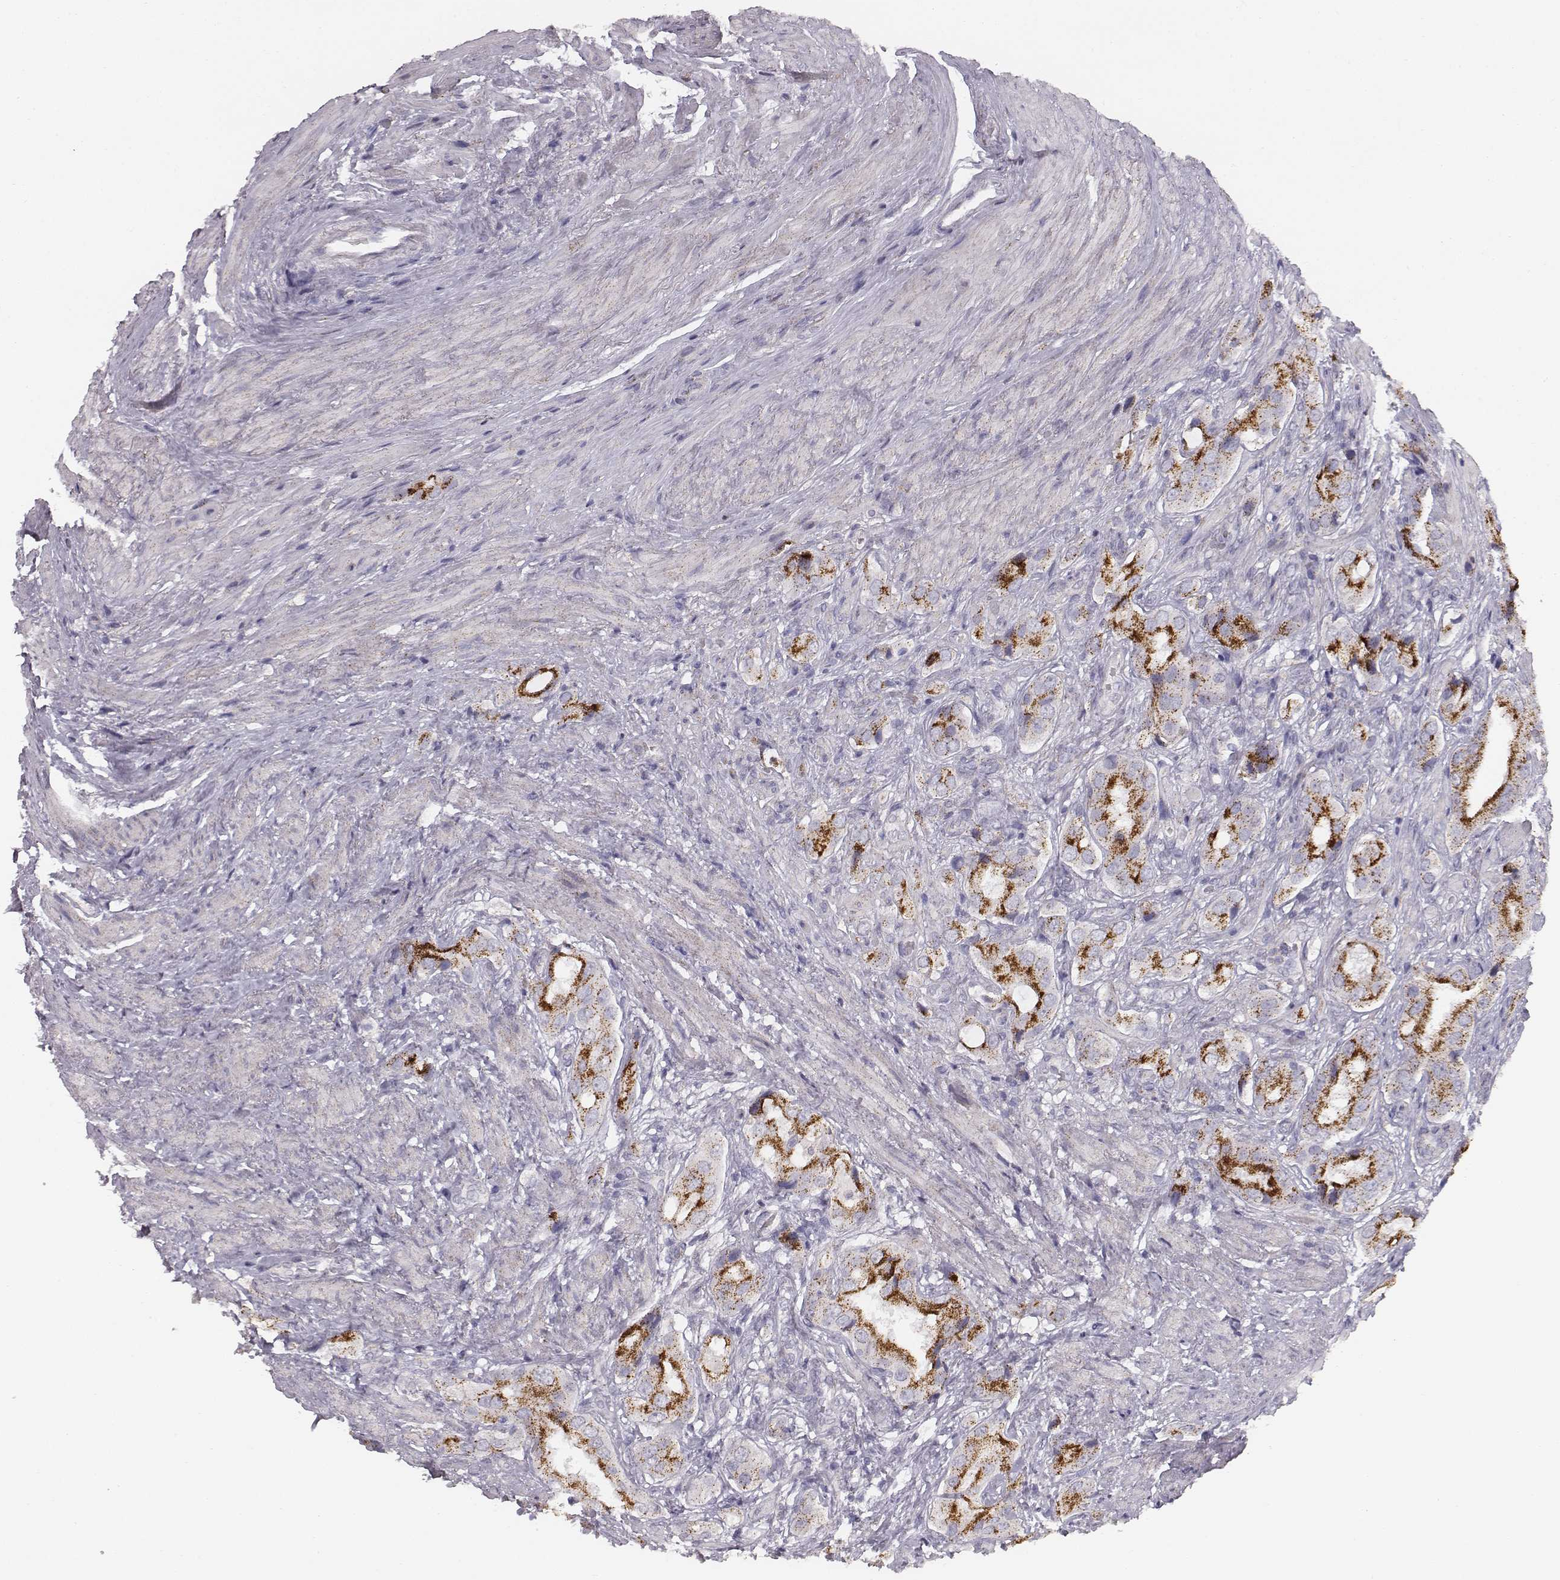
{"staining": {"intensity": "strong", "quantity": ">75%", "location": "cytoplasmic/membranous"}, "tissue": "prostate cancer", "cell_type": "Tumor cells", "image_type": "cancer", "snomed": [{"axis": "morphology", "description": "Adenocarcinoma, NOS"}, {"axis": "topography", "description": "Prostate"}], "caption": "Strong cytoplasmic/membranous protein expression is present in approximately >75% of tumor cells in adenocarcinoma (prostate). The staining is performed using DAB brown chromogen to label protein expression. The nuclei are counter-stained blue using hematoxylin.", "gene": "ABCD3", "patient": {"sex": "male", "age": 63}}